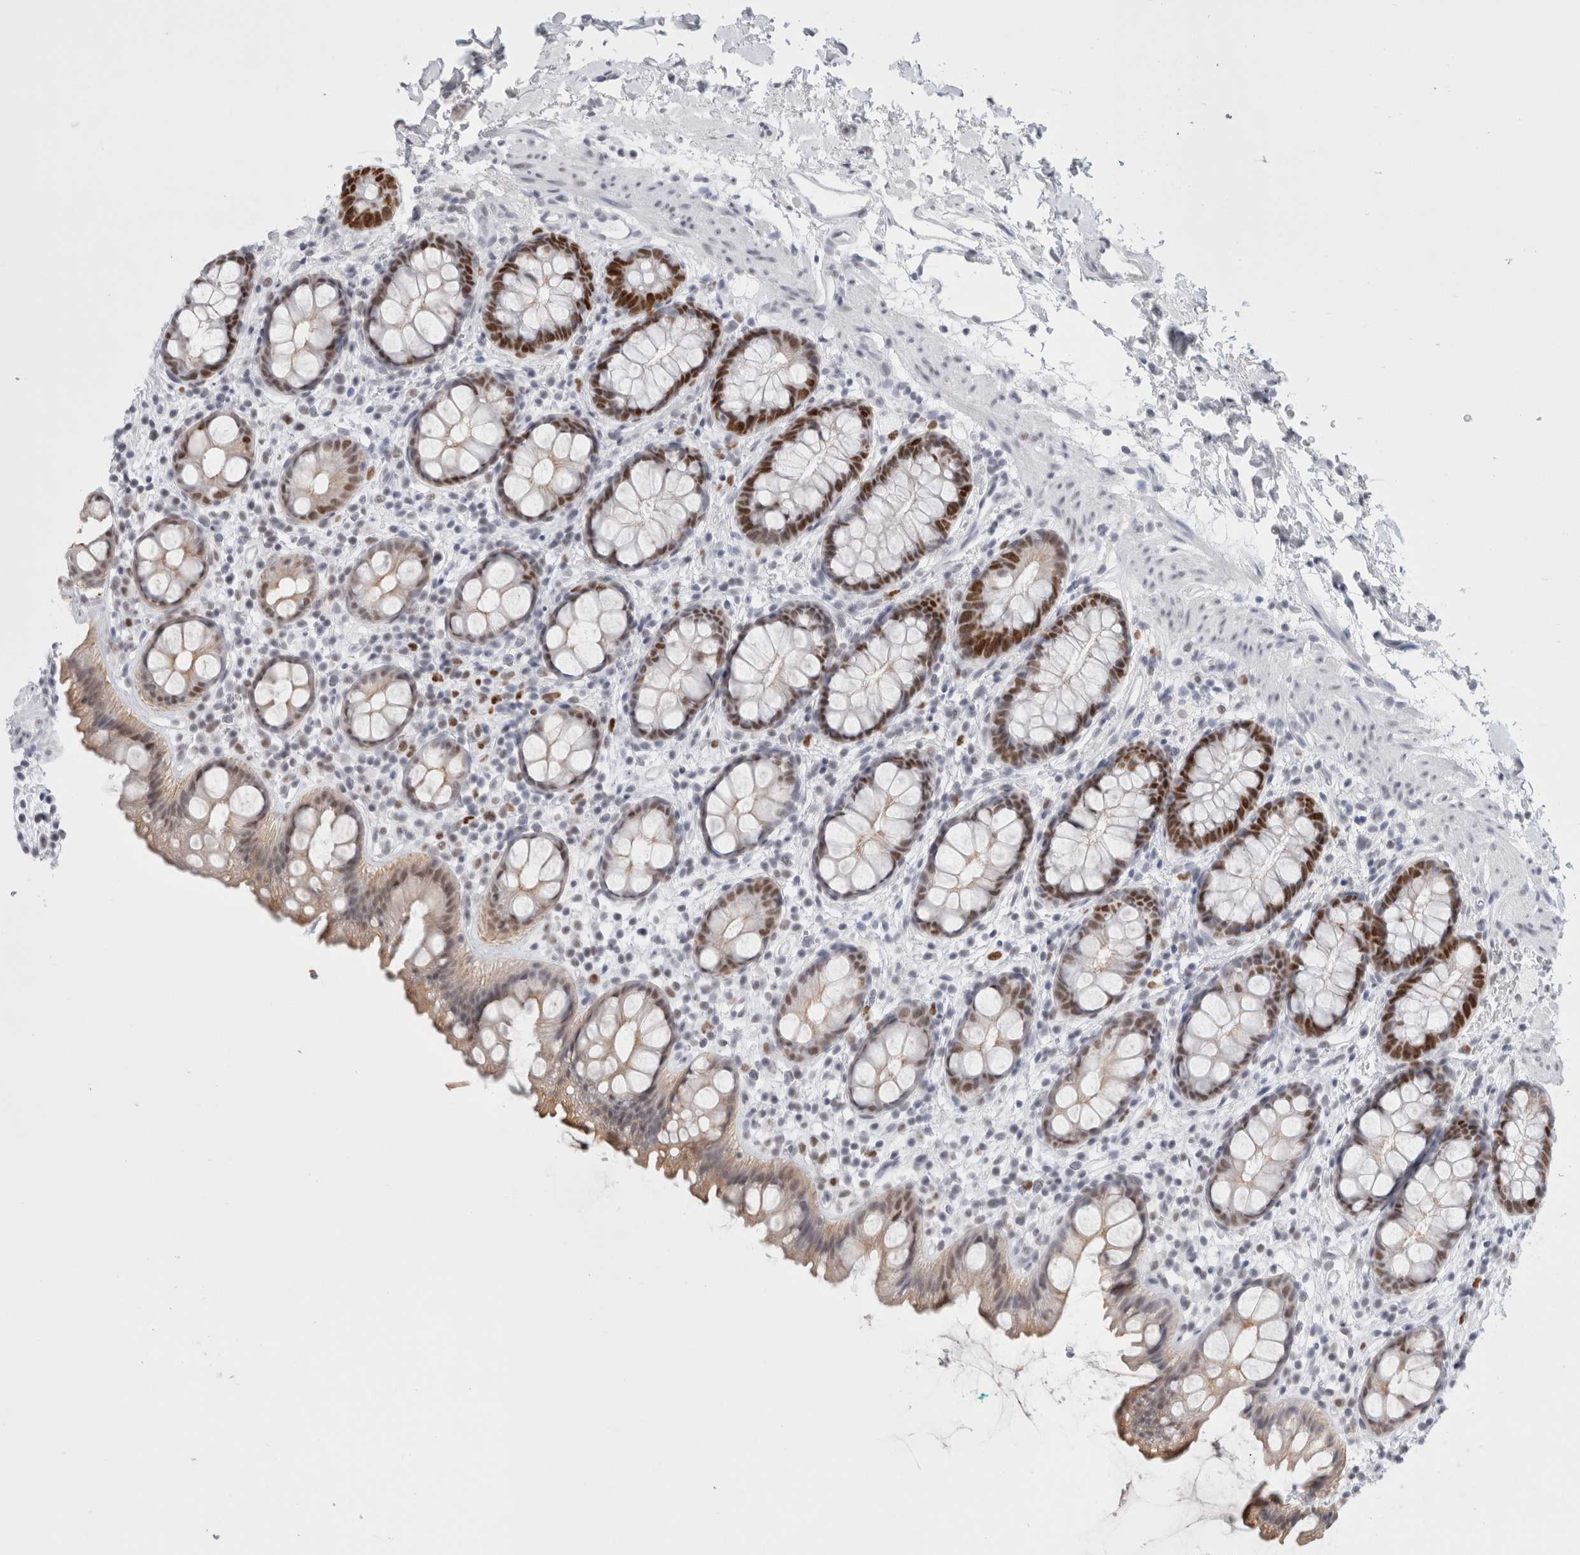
{"staining": {"intensity": "moderate", "quantity": "25%-75%", "location": "nuclear"}, "tissue": "rectum", "cell_type": "Glandular cells", "image_type": "normal", "snomed": [{"axis": "morphology", "description": "Normal tissue, NOS"}, {"axis": "topography", "description": "Rectum"}], "caption": "Immunohistochemistry image of unremarkable rectum: rectum stained using IHC reveals medium levels of moderate protein expression localized specifically in the nuclear of glandular cells, appearing as a nuclear brown color.", "gene": "SMARCC1", "patient": {"sex": "female", "age": 65}}